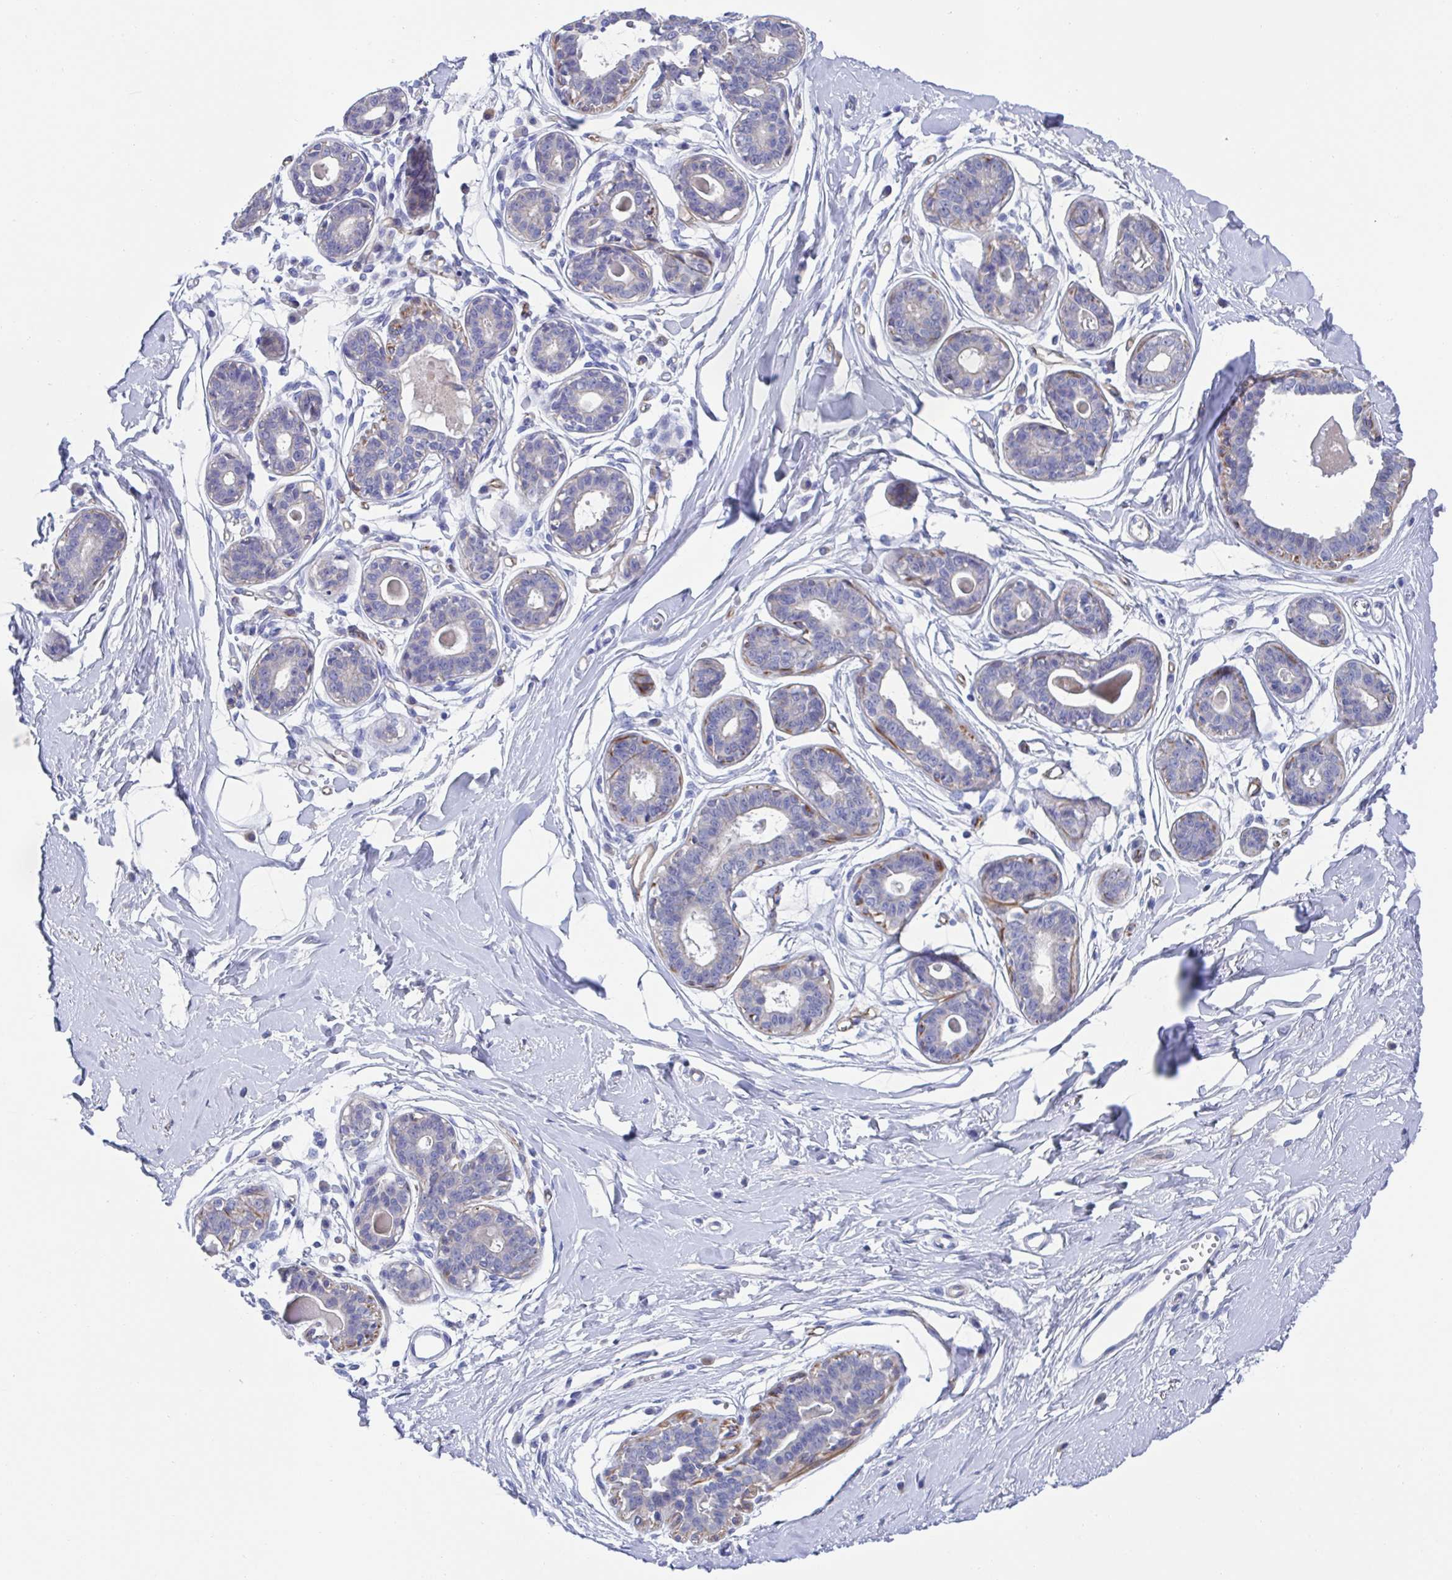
{"staining": {"intensity": "negative", "quantity": "none", "location": "none"}, "tissue": "breast", "cell_type": "Adipocytes", "image_type": "normal", "snomed": [{"axis": "morphology", "description": "Normal tissue, NOS"}, {"axis": "topography", "description": "Breast"}], "caption": "Immunohistochemistry histopathology image of normal human breast stained for a protein (brown), which displays no positivity in adipocytes. (DAB immunohistochemistry (IHC), high magnification).", "gene": "CDH2", "patient": {"sex": "female", "age": 45}}